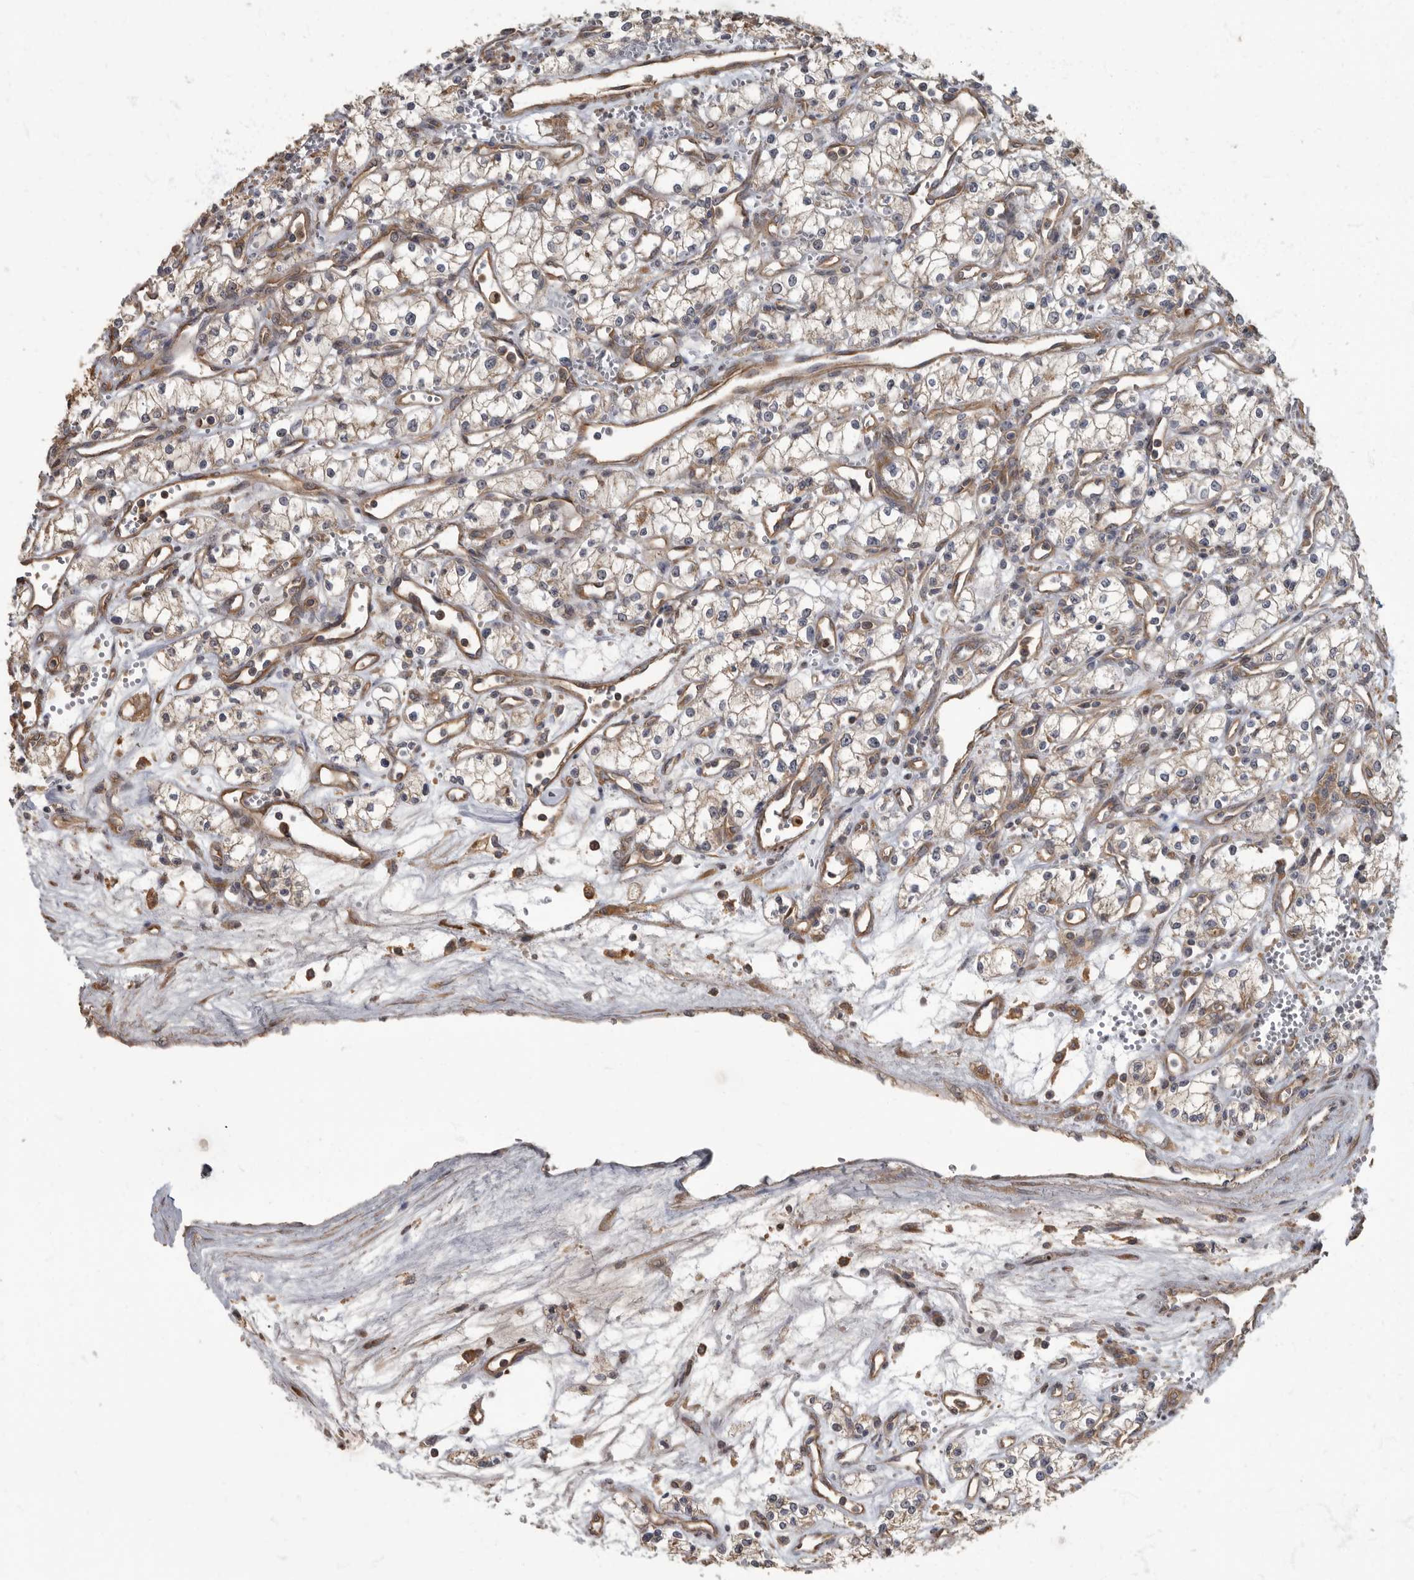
{"staining": {"intensity": "moderate", "quantity": ">75%", "location": "cytoplasmic/membranous"}, "tissue": "renal cancer", "cell_type": "Tumor cells", "image_type": "cancer", "snomed": [{"axis": "morphology", "description": "Adenocarcinoma, NOS"}, {"axis": "topography", "description": "Kidney"}], "caption": "High-power microscopy captured an immunohistochemistry micrograph of renal cancer, revealing moderate cytoplasmic/membranous expression in approximately >75% of tumor cells.", "gene": "DAAM1", "patient": {"sex": "male", "age": 59}}